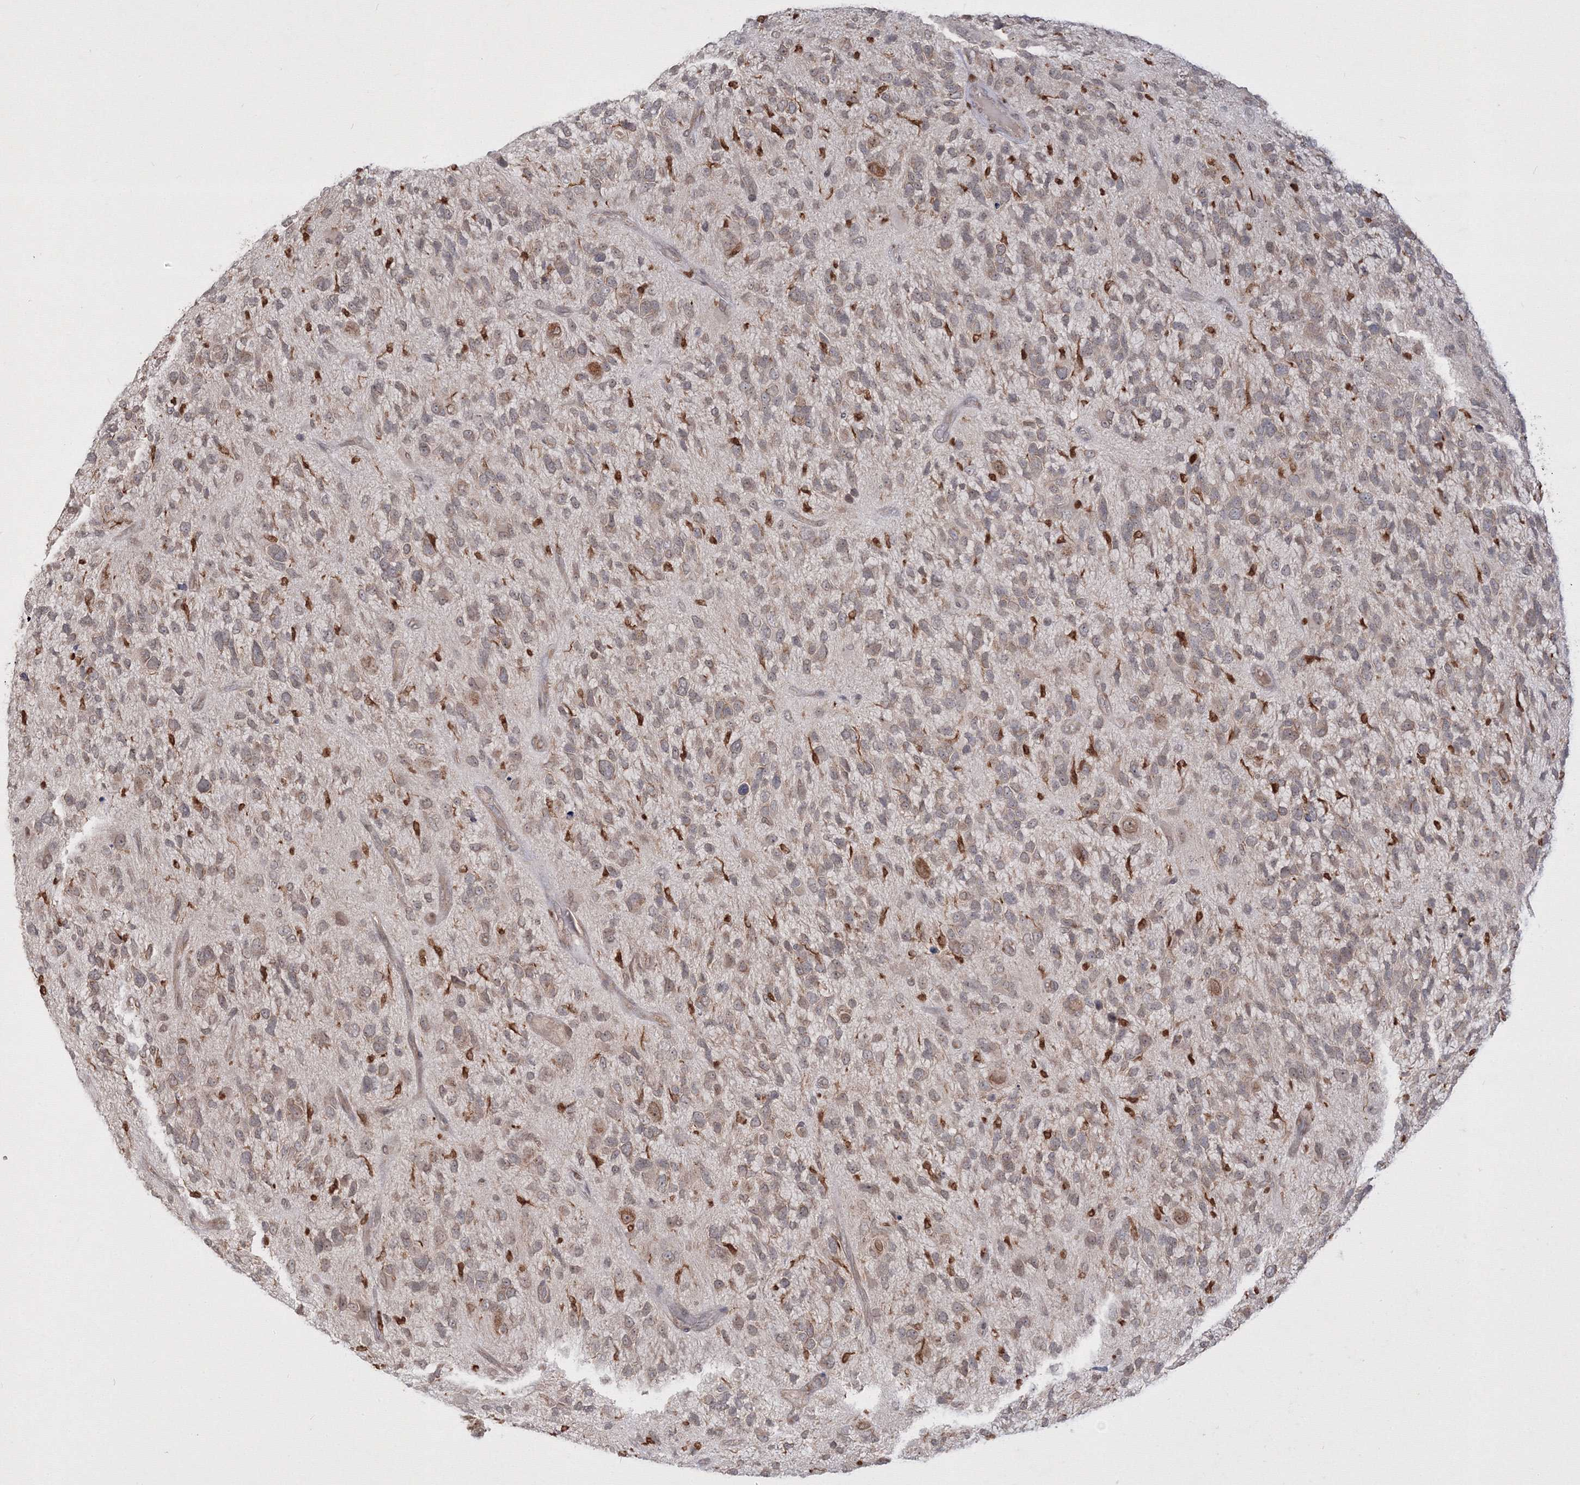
{"staining": {"intensity": "weak", "quantity": "25%-75%", "location": "cytoplasmic/membranous"}, "tissue": "glioma", "cell_type": "Tumor cells", "image_type": "cancer", "snomed": [{"axis": "morphology", "description": "Glioma, malignant, High grade"}, {"axis": "topography", "description": "Brain"}], "caption": "Immunohistochemical staining of glioma exhibits low levels of weak cytoplasmic/membranous protein expression in about 25%-75% of tumor cells. (DAB IHC with brightfield microscopy, high magnification).", "gene": "TMEM50B", "patient": {"sex": "female", "age": 58}}